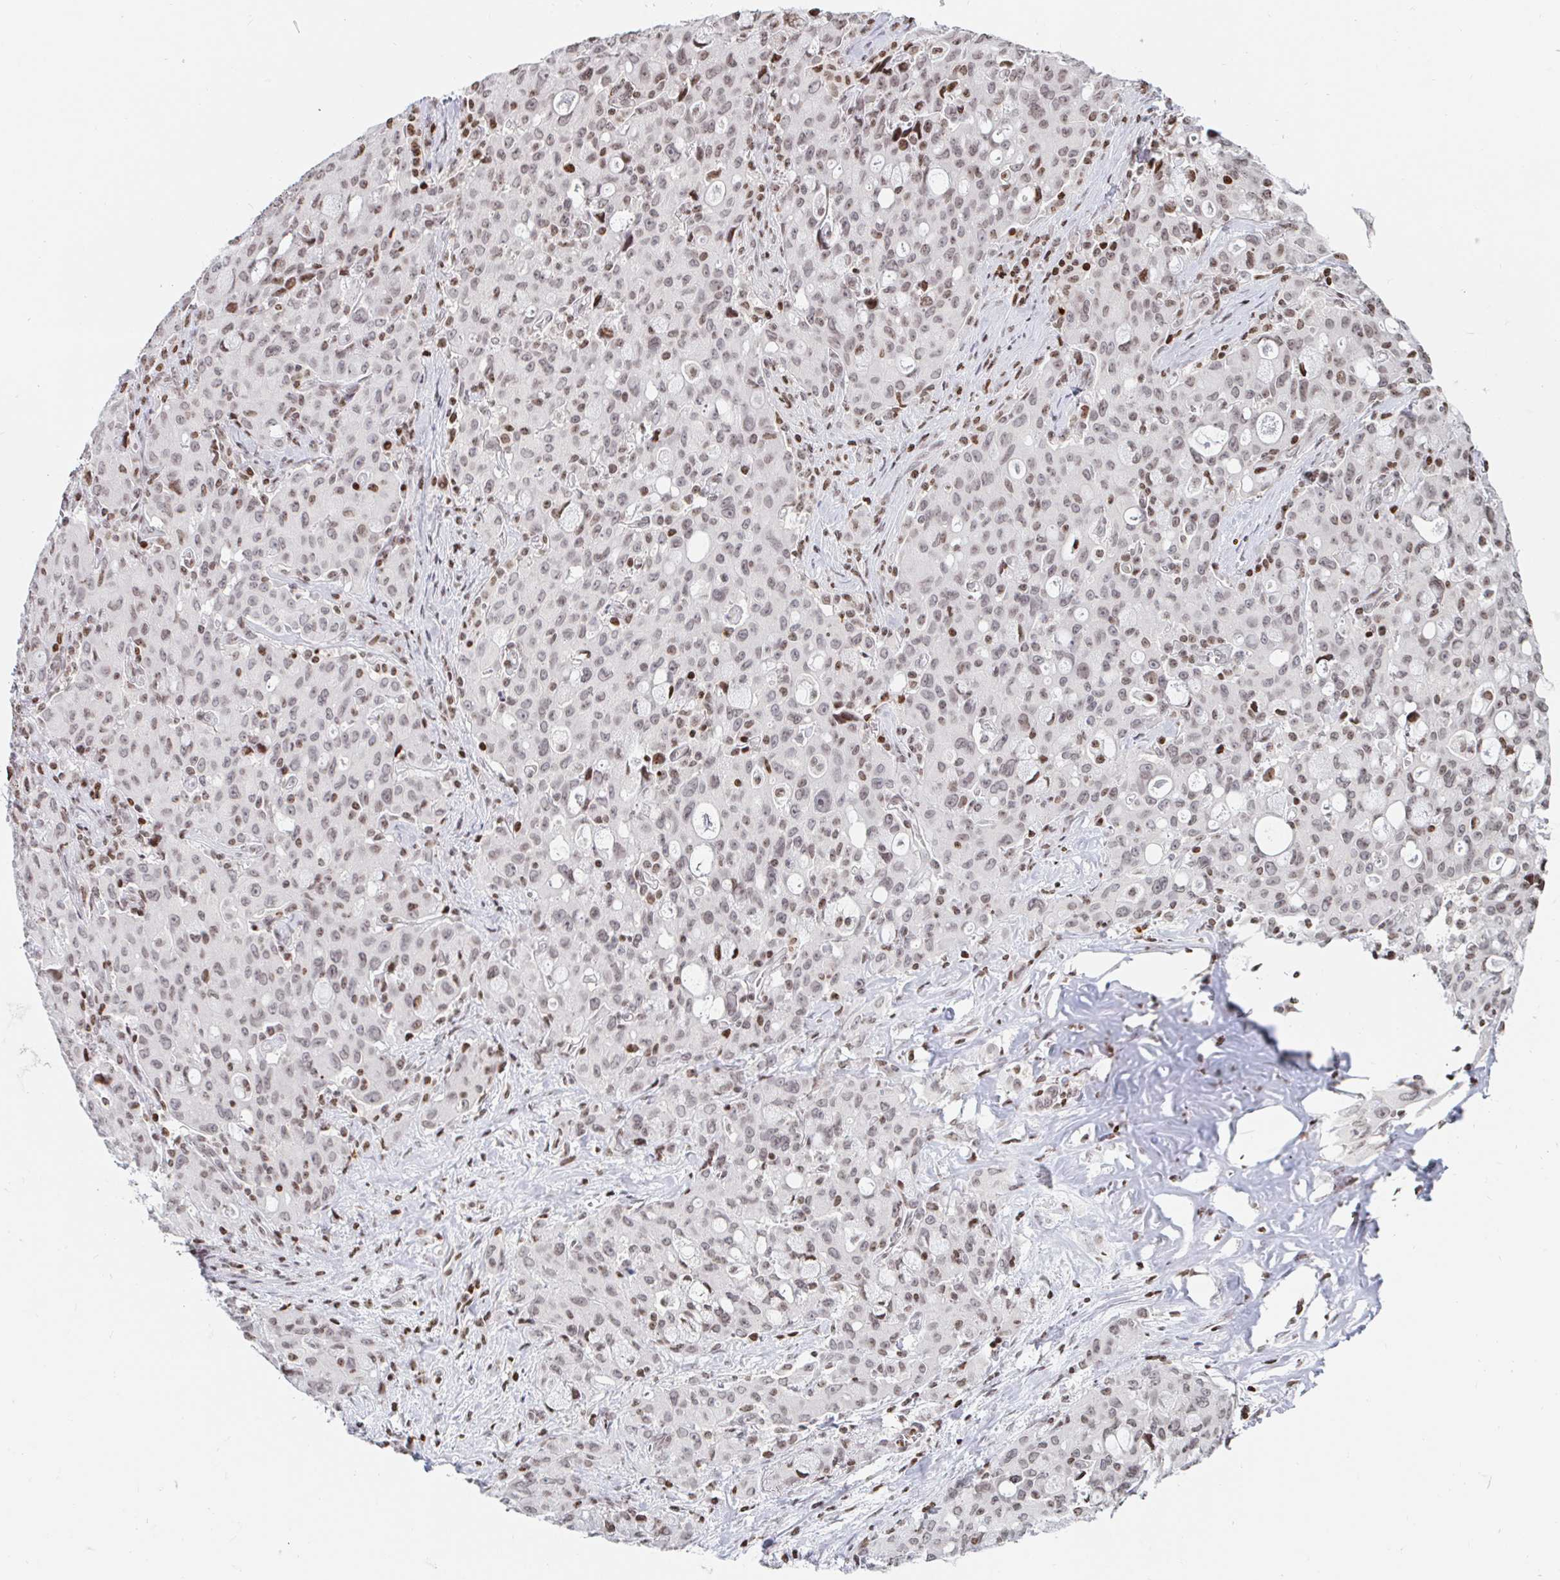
{"staining": {"intensity": "weak", "quantity": ">75%", "location": "nuclear"}, "tissue": "lung cancer", "cell_type": "Tumor cells", "image_type": "cancer", "snomed": [{"axis": "morphology", "description": "Adenocarcinoma, NOS"}, {"axis": "topography", "description": "Lung"}], "caption": "The image exhibits immunohistochemical staining of lung cancer. There is weak nuclear positivity is identified in approximately >75% of tumor cells.", "gene": "HOXC10", "patient": {"sex": "female", "age": 44}}